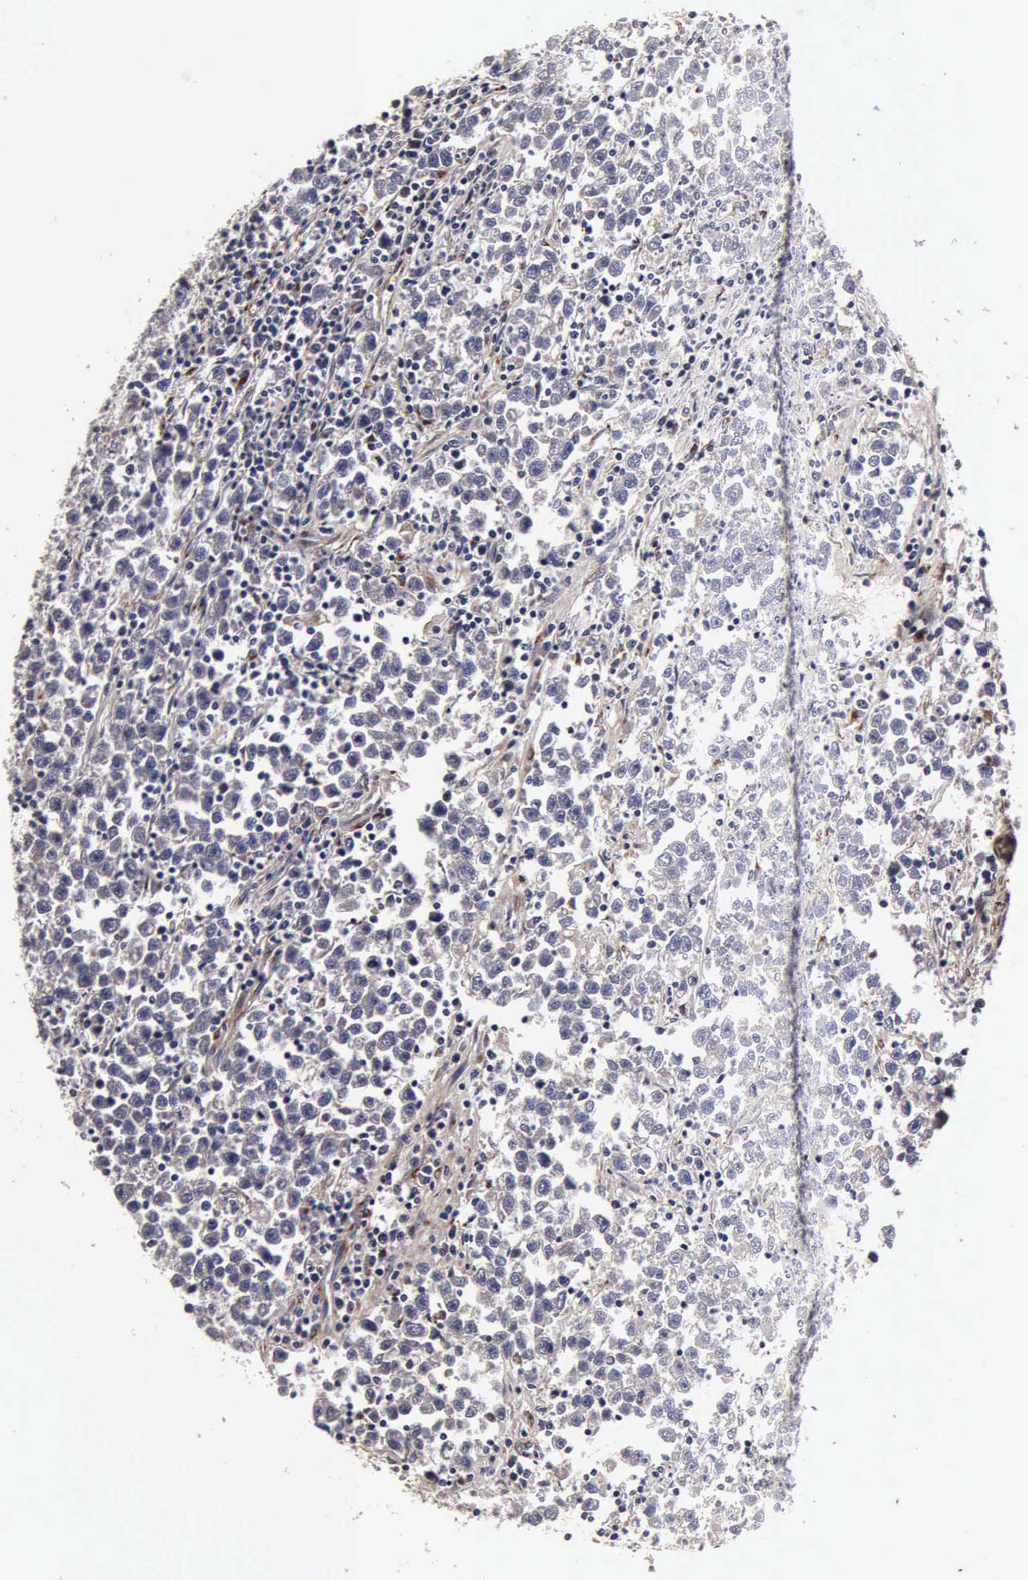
{"staining": {"intensity": "negative", "quantity": "none", "location": "none"}, "tissue": "testis cancer", "cell_type": "Tumor cells", "image_type": "cancer", "snomed": [{"axis": "morphology", "description": "Seminoma, NOS"}, {"axis": "topography", "description": "Testis"}], "caption": "IHC photomicrograph of testis seminoma stained for a protein (brown), which displays no expression in tumor cells.", "gene": "CST3", "patient": {"sex": "male", "age": 43}}